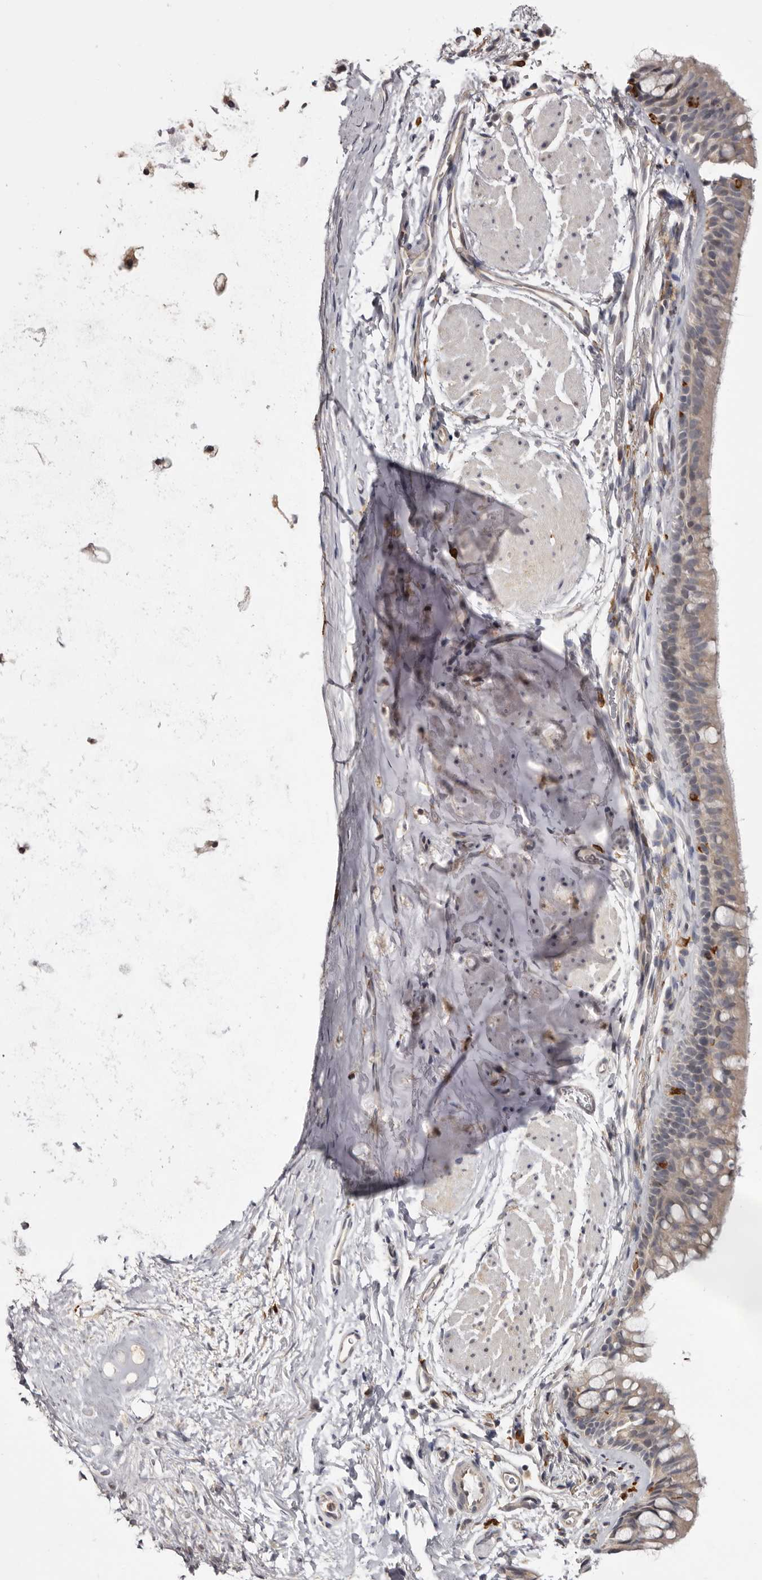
{"staining": {"intensity": "negative", "quantity": "none", "location": "none"}, "tissue": "bronchus", "cell_type": "Respiratory epithelial cells", "image_type": "normal", "snomed": [{"axis": "morphology", "description": "Normal tissue, NOS"}, {"axis": "topography", "description": "Cartilage tissue"}, {"axis": "topography", "description": "Bronchus"}], "caption": "DAB (3,3'-diaminobenzidine) immunohistochemical staining of benign bronchus demonstrates no significant positivity in respiratory epithelial cells.", "gene": "TNNI1", "patient": {"sex": "female", "age": 53}}